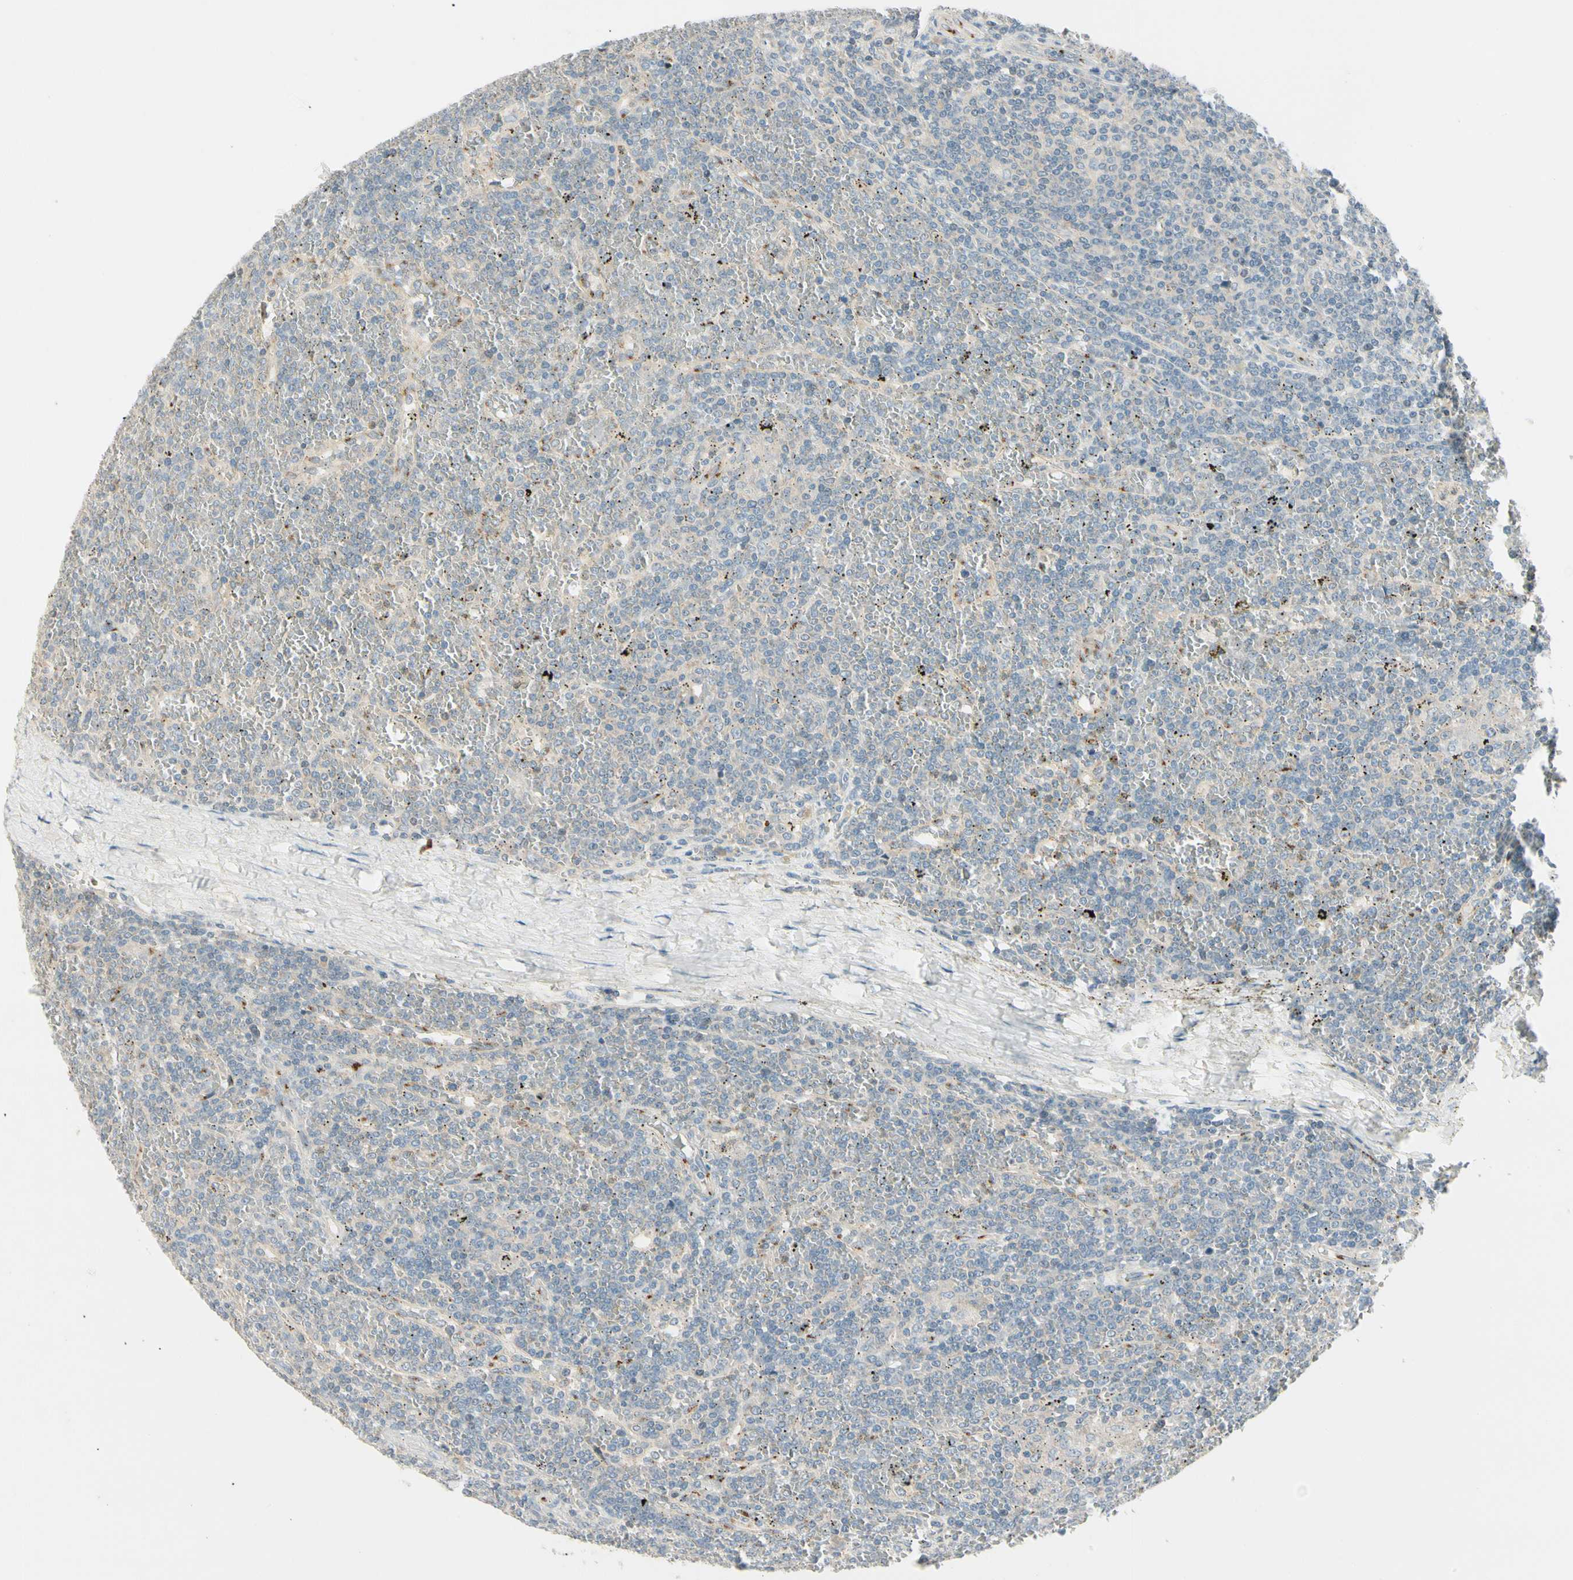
{"staining": {"intensity": "weak", "quantity": "<25%", "location": "cytoplasmic/membranous"}, "tissue": "lymphoma", "cell_type": "Tumor cells", "image_type": "cancer", "snomed": [{"axis": "morphology", "description": "Malignant lymphoma, non-Hodgkin's type, Low grade"}, {"axis": "topography", "description": "Spleen"}], "caption": "Immunohistochemistry micrograph of lymphoma stained for a protein (brown), which demonstrates no positivity in tumor cells. Brightfield microscopy of immunohistochemistry stained with DAB (brown) and hematoxylin (blue), captured at high magnification.", "gene": "MANSC1", "patient": {"sex": "female", "age": 19}}